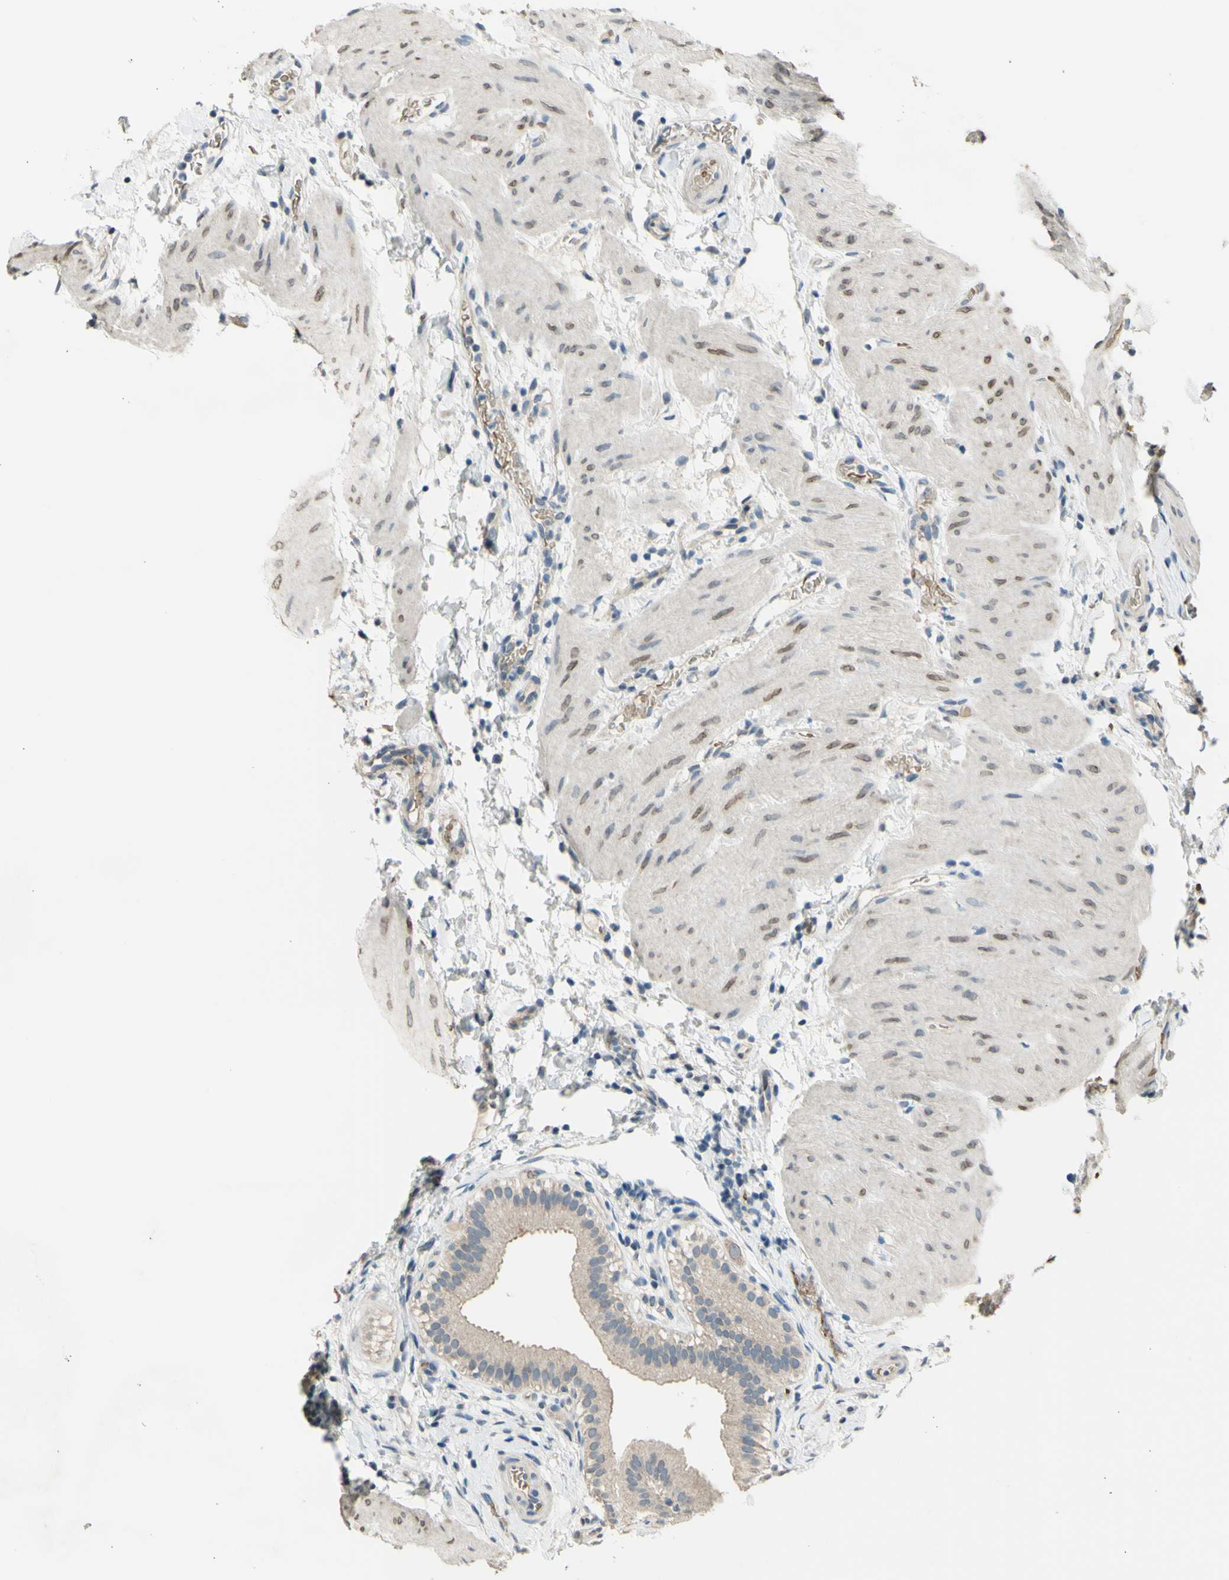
{"staining": {"intensity": "moderate", "quantity": ">75%", "location": "cytoplasmic/membranous"}, "tissue": "gallbladder", "cell_type": "Glandular cells", "image_type": "normal", "snomed": [{"axis": "morphology", "description": "Normal tissue, NOS"}, {"axis": "topography", "description": "Gallbladder"}], "caption": "IHC staining of unremarkable gallbladder, which demonstrates medium levels of moderate cytoplasmic/membranous positivity in about >75% of glandular cells indicating moderate cytoplasmic/membranous protein expression. The staining was performed using DAB (3,3'-diaminobenzidine) (brown) for protein detection and nuclei were counterstained in hematoxylin (blue).", "gene": "ZNF184", "patient": {"sex": "female", "age": 26}}